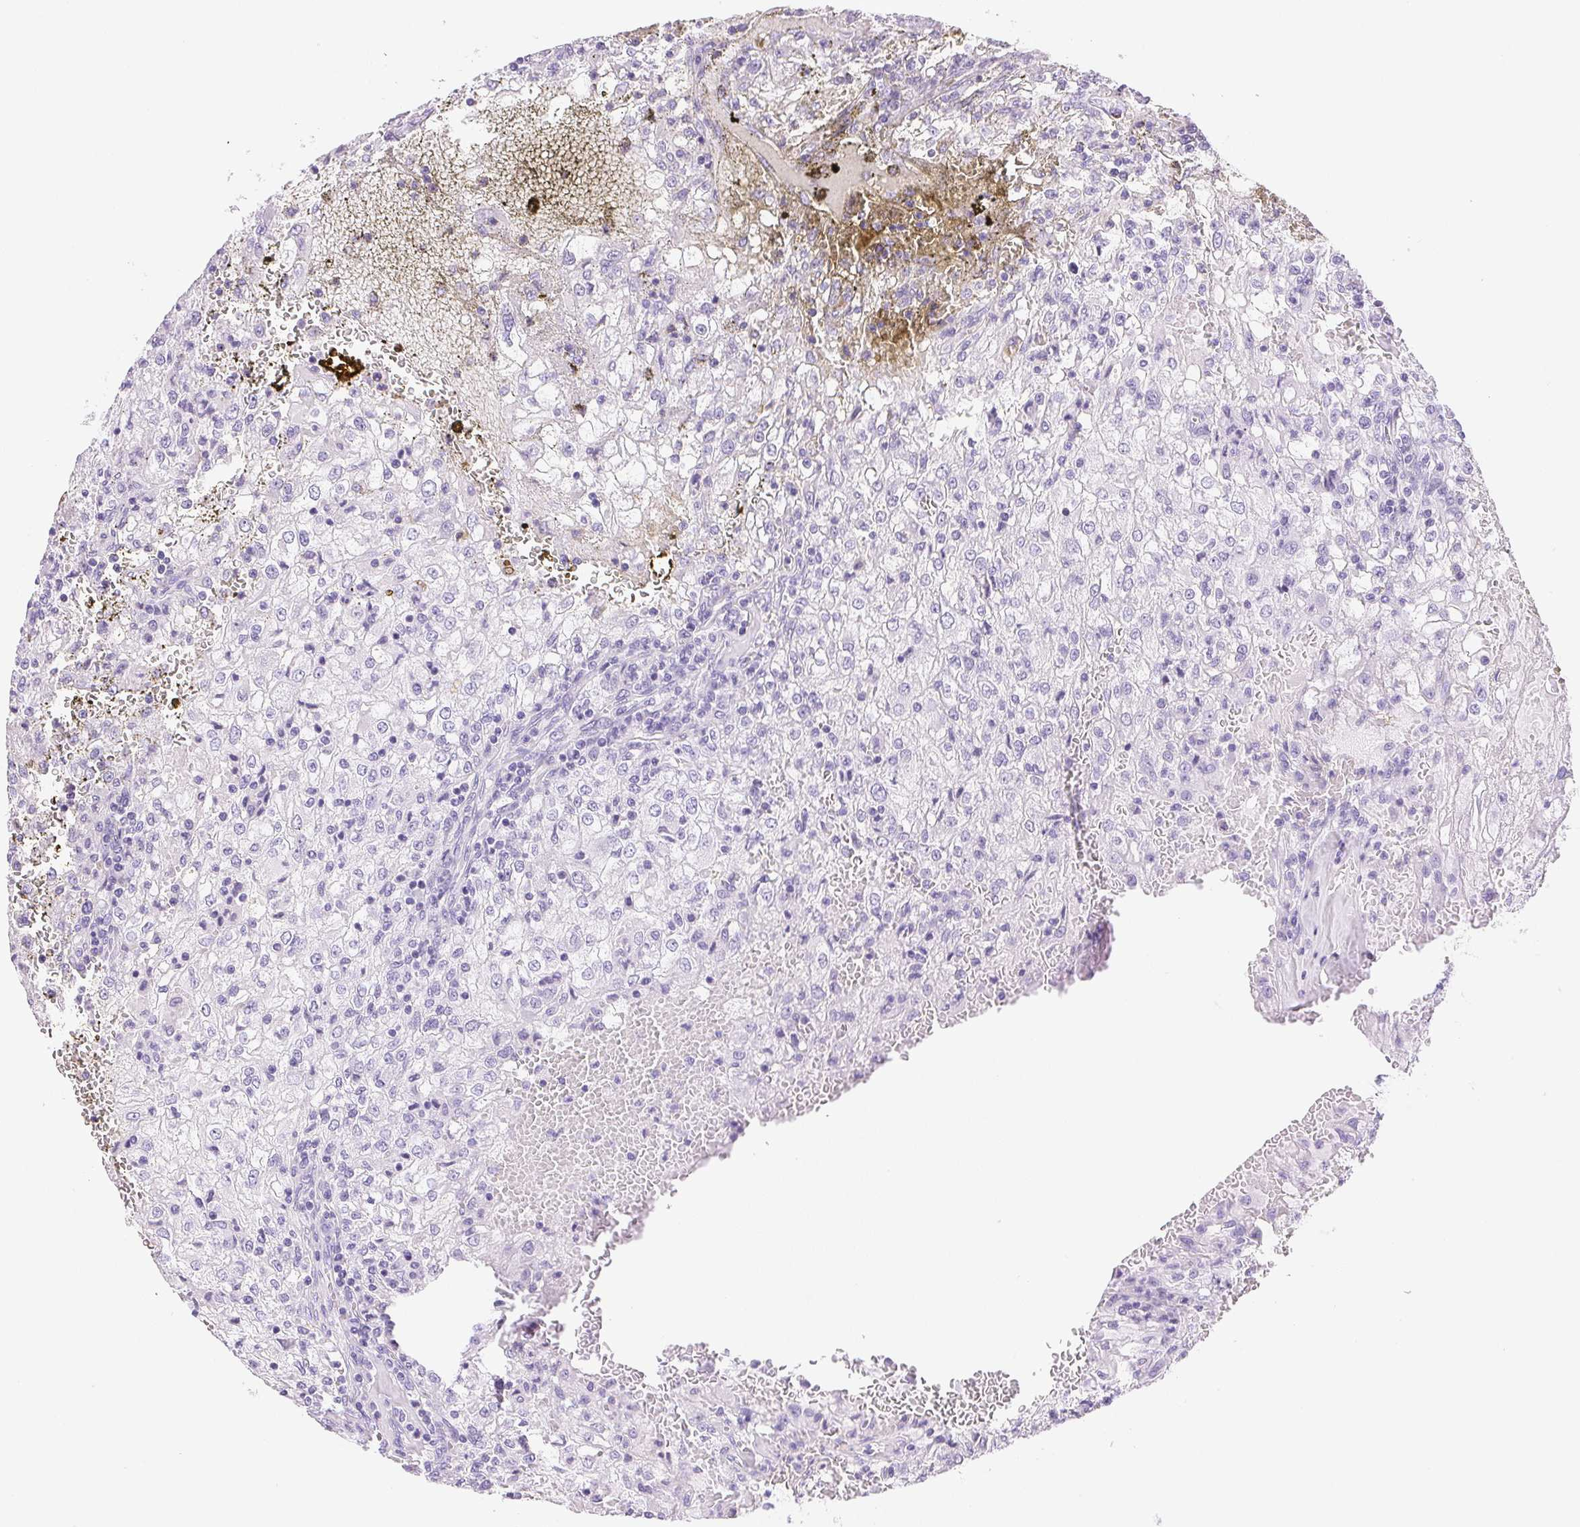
{"staining": {"intensity": "negative", "quantity": "none", "location": "none"}, "tissue": "renal cancer", "cell_type": "Tumor cells", "image_type": "cancer", "snomed": [{"axis": "morphology", "description": "Adenocarcinoma, NOS"}, {"axis": "topography", "description": "Kidney"}], "caption": "High magnification brightfield microscopy of renal cancer (adenocarcinoma) stained with DAB (3,3'-diaminobenzidine) (brown) and counterstained with hematoxylin (blue): tumor cells show no significant expression.", "gene": "TEKT1", "patient": {"sex": "female", "age": 74}}